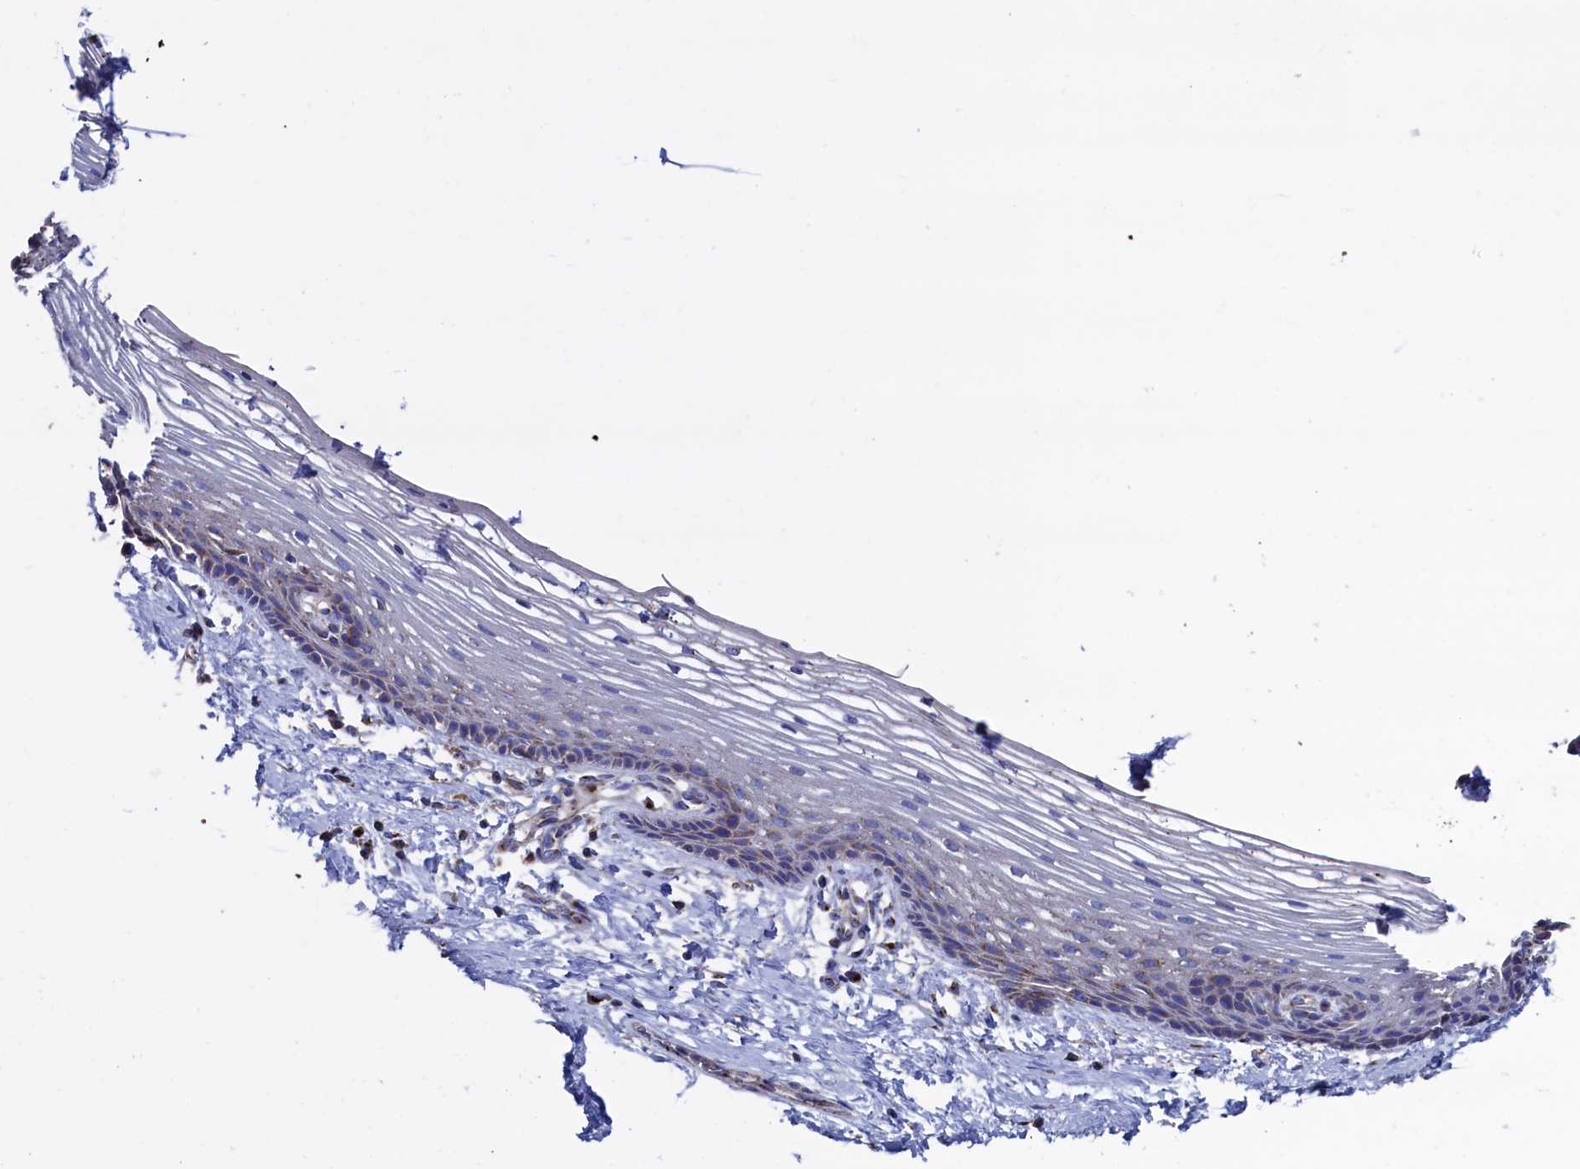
{"staining": {"intensity": "weak", "quantity": "25%-75%", "location": "cytoplasmic/membranous"}, "tissue": "vagina", "cell_type": "Squamous epithelial cells", "image_type": "normal", "snomed": [{"axis": "morphology", "description": "Normal tissue, NOS"}, {"axis": "topography", "description": "Vagina"}], "caption": "This micrograph exhibits benign vagina stained with immunohistochemistry to label a protein in brown. The cytoplasmic/membranous of squamous epithelial cells show weak positivity for the protein. Nuclei are counter-stained blue.", "gene": "PRRC1", "patient": {"sex": "female", "age": 46}}